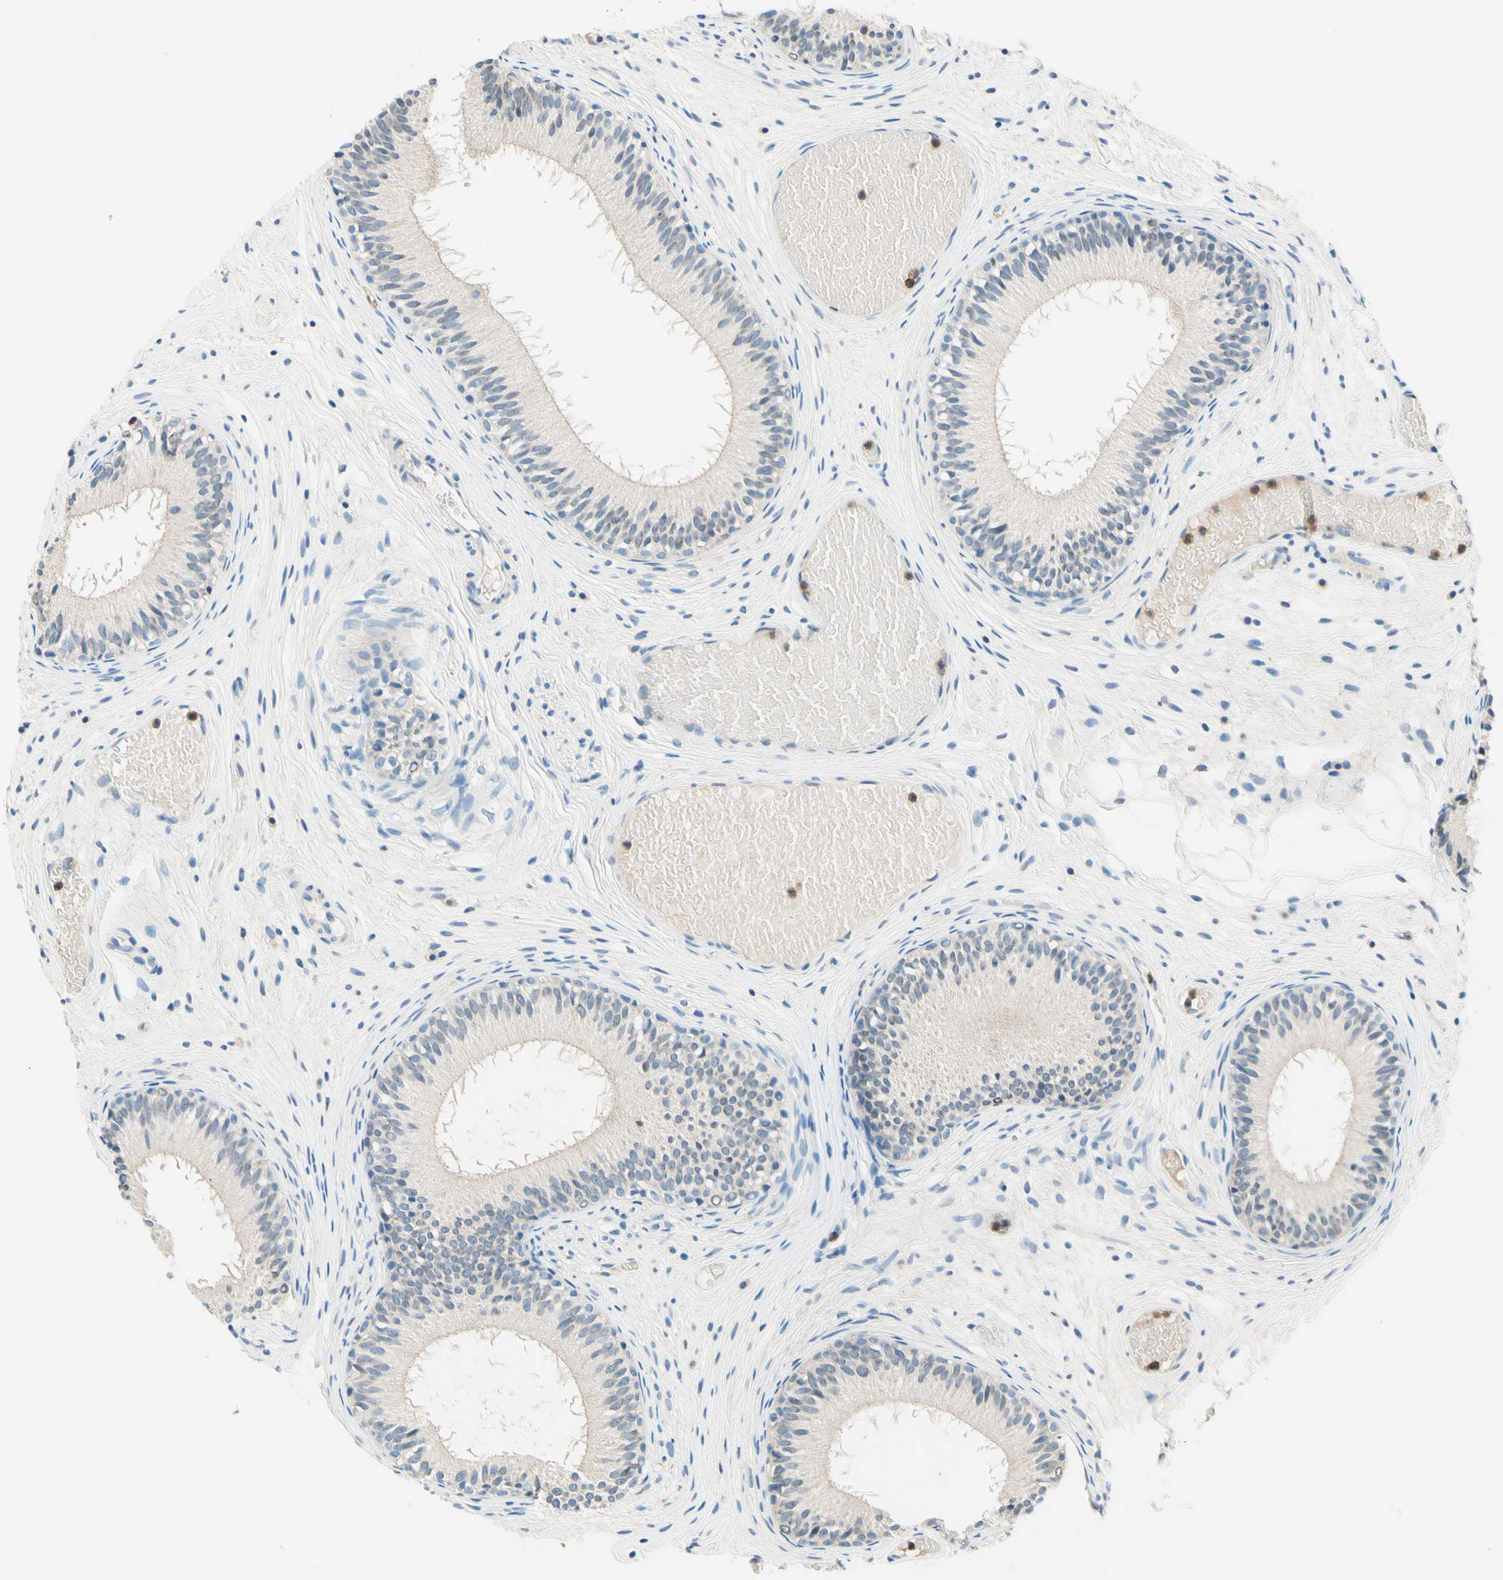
{"staining": {"intensity": "weak", "quantity": ">75%", "location": "cytoplasmic/membranous"}, "tissue": "epididymis", "cell_type": "Glandular cells", "image_type": "normal", "snomed": [{"axis": "morphology", "description": "Normal tissue, NOS"}, {"axis": "morphology", "description": "Atrophy, NOS"}, {"axis": "topography", "description": "Testis"}, {"axis": "topography", "description": "Epididymis"}], "caption": "Brown immunohistochemical staining in unremarkable epididymis reveals weak cytoplasmic/membranous expression in approximately >75% of glandular cells.", "gene": "SIGLEC9", "patient": {"sex": "male", "age": 18}}